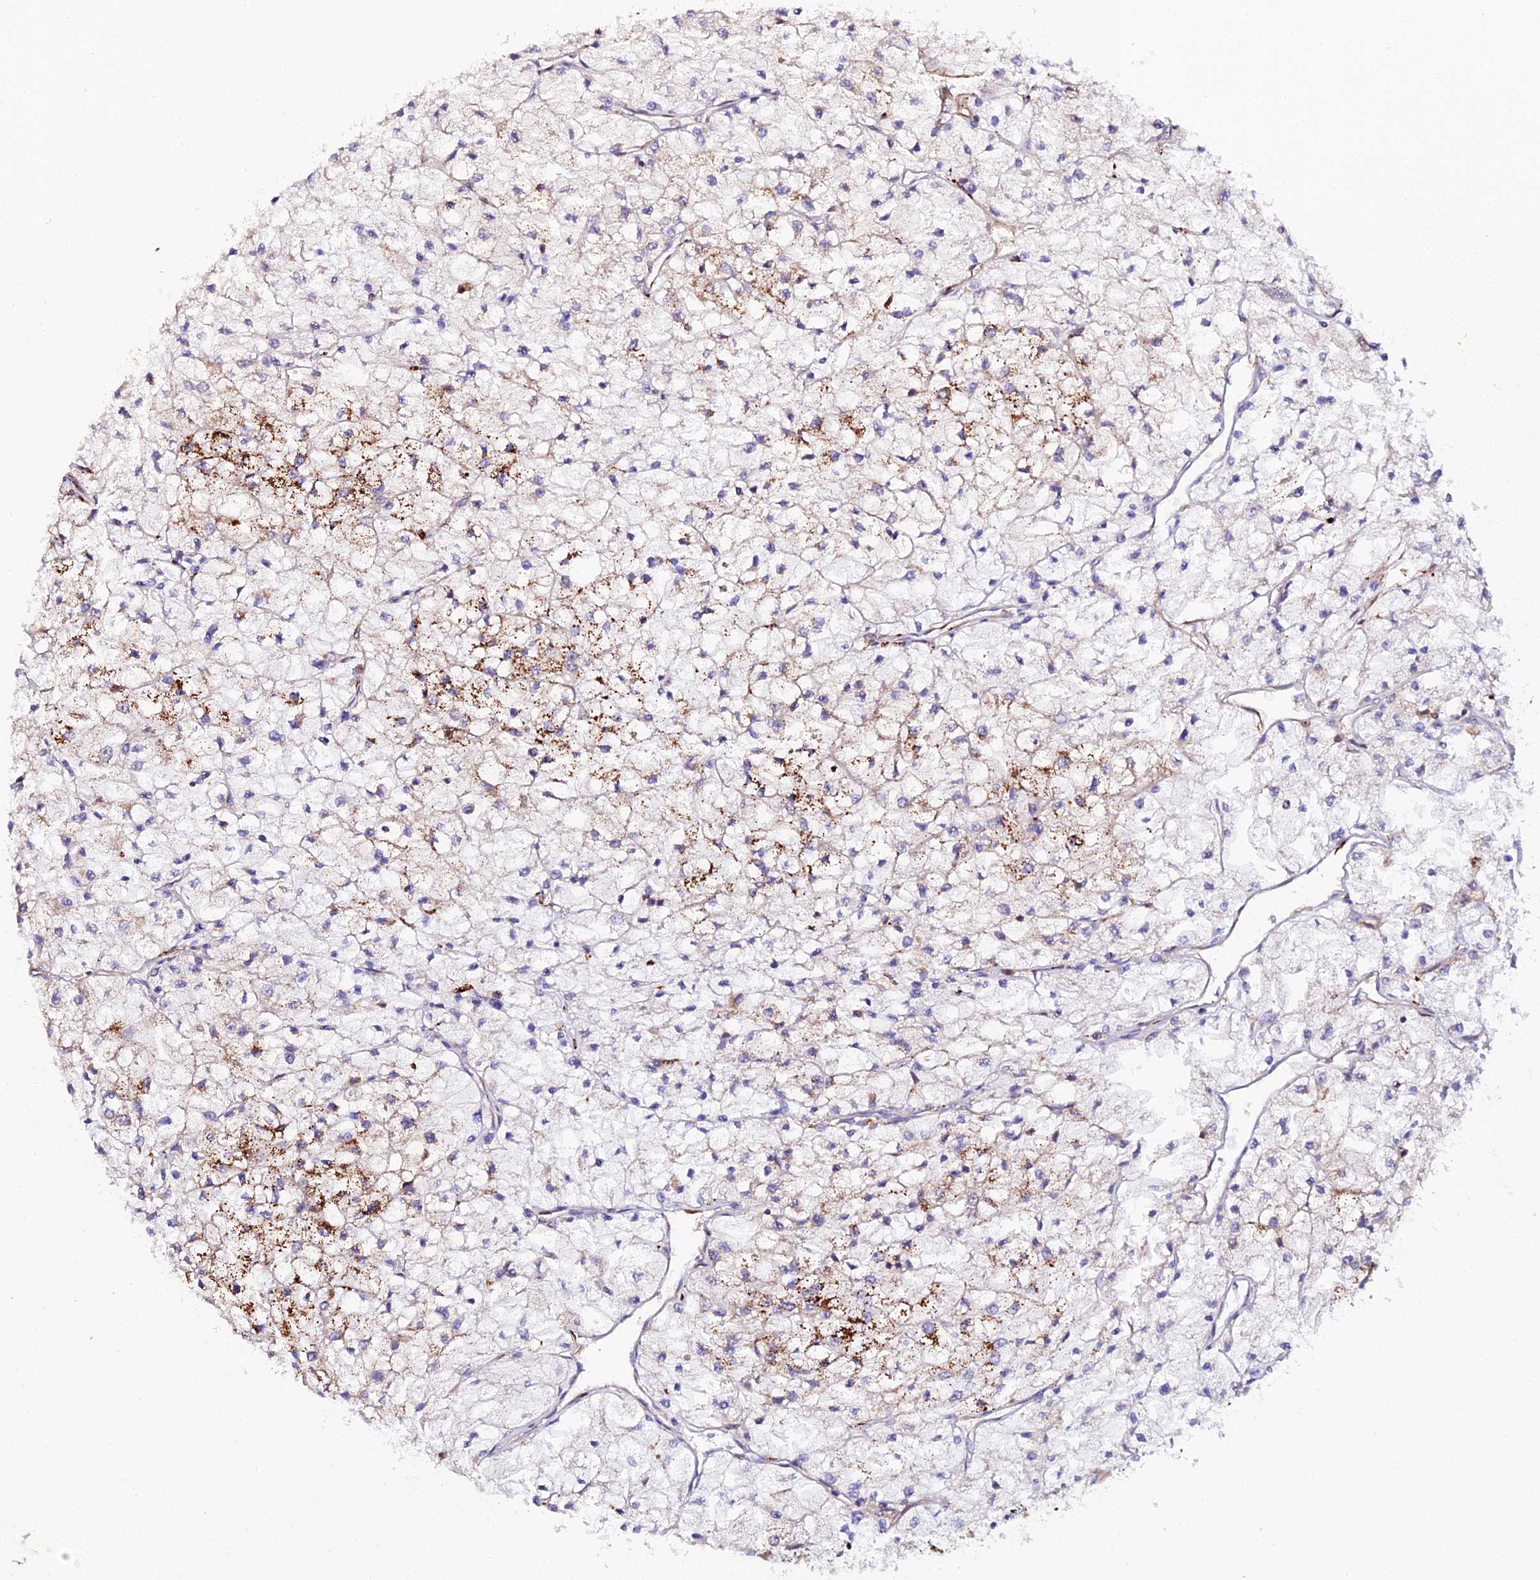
{"staining": {"intensity": "strong", "quantity": "<25%", "location": "cytoplasmic/membranous"}, "tissue": "renal cancer", "cell_type": "Tumor cells", "image_type": "cancer", "snomed": [{"axis": "morphology", "description": "Adenocarcinoma, NOS"}, {"axis": "topography", "description": "Kidney"}], "caption": "IHC image of neoplastic tissue: human renal adenocarcinoma stained using immunohistochemistry (IHC) displays medium levels of strong protein expression localized specifically in the cytoplasmic/membranous of tumor cells, appearing as a cytoplasmic/membranous brown color.", "gene": "TRPV2", "patient": {"sex": "male", "age": 80}}